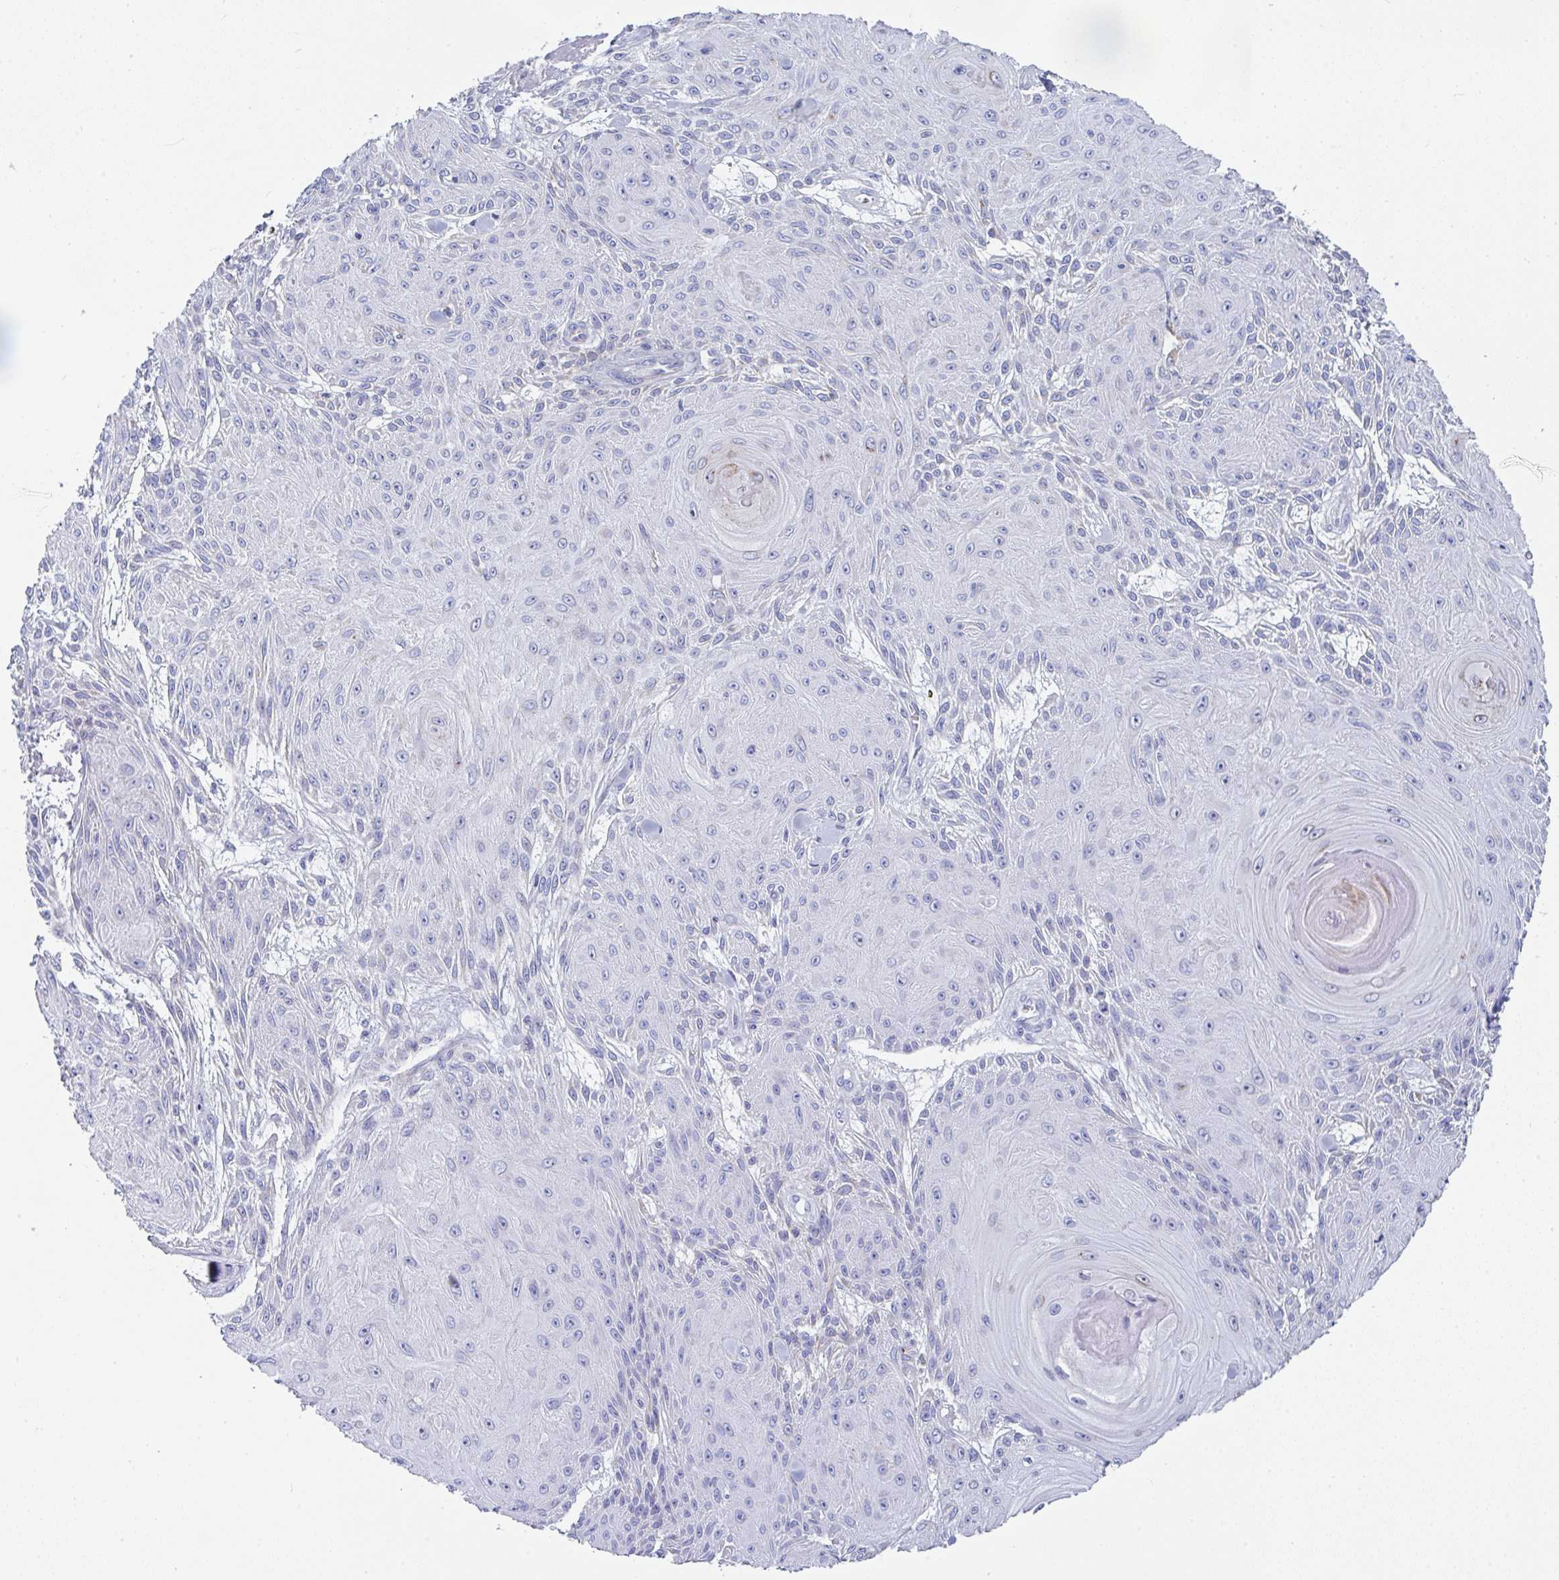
{"staining": {"intensity": "negative", "quantity": "none", "location": "none"}, "tissue": "skin cancer", "cell_type": "Tumor cells", "image_type": "cancer", "snomed": [{"axis": "morphology", "description": "Squamous cell carcinoma, NOS"}, {"axis": "topography", "description": "Skin"}], "caption": "Tumor cells show no significant protein expression in skin squamous cell carcinoma. Nuclei are stained in blue.", "gene": "MGAM2", "patient": {"sex": "male", "age": 88}}